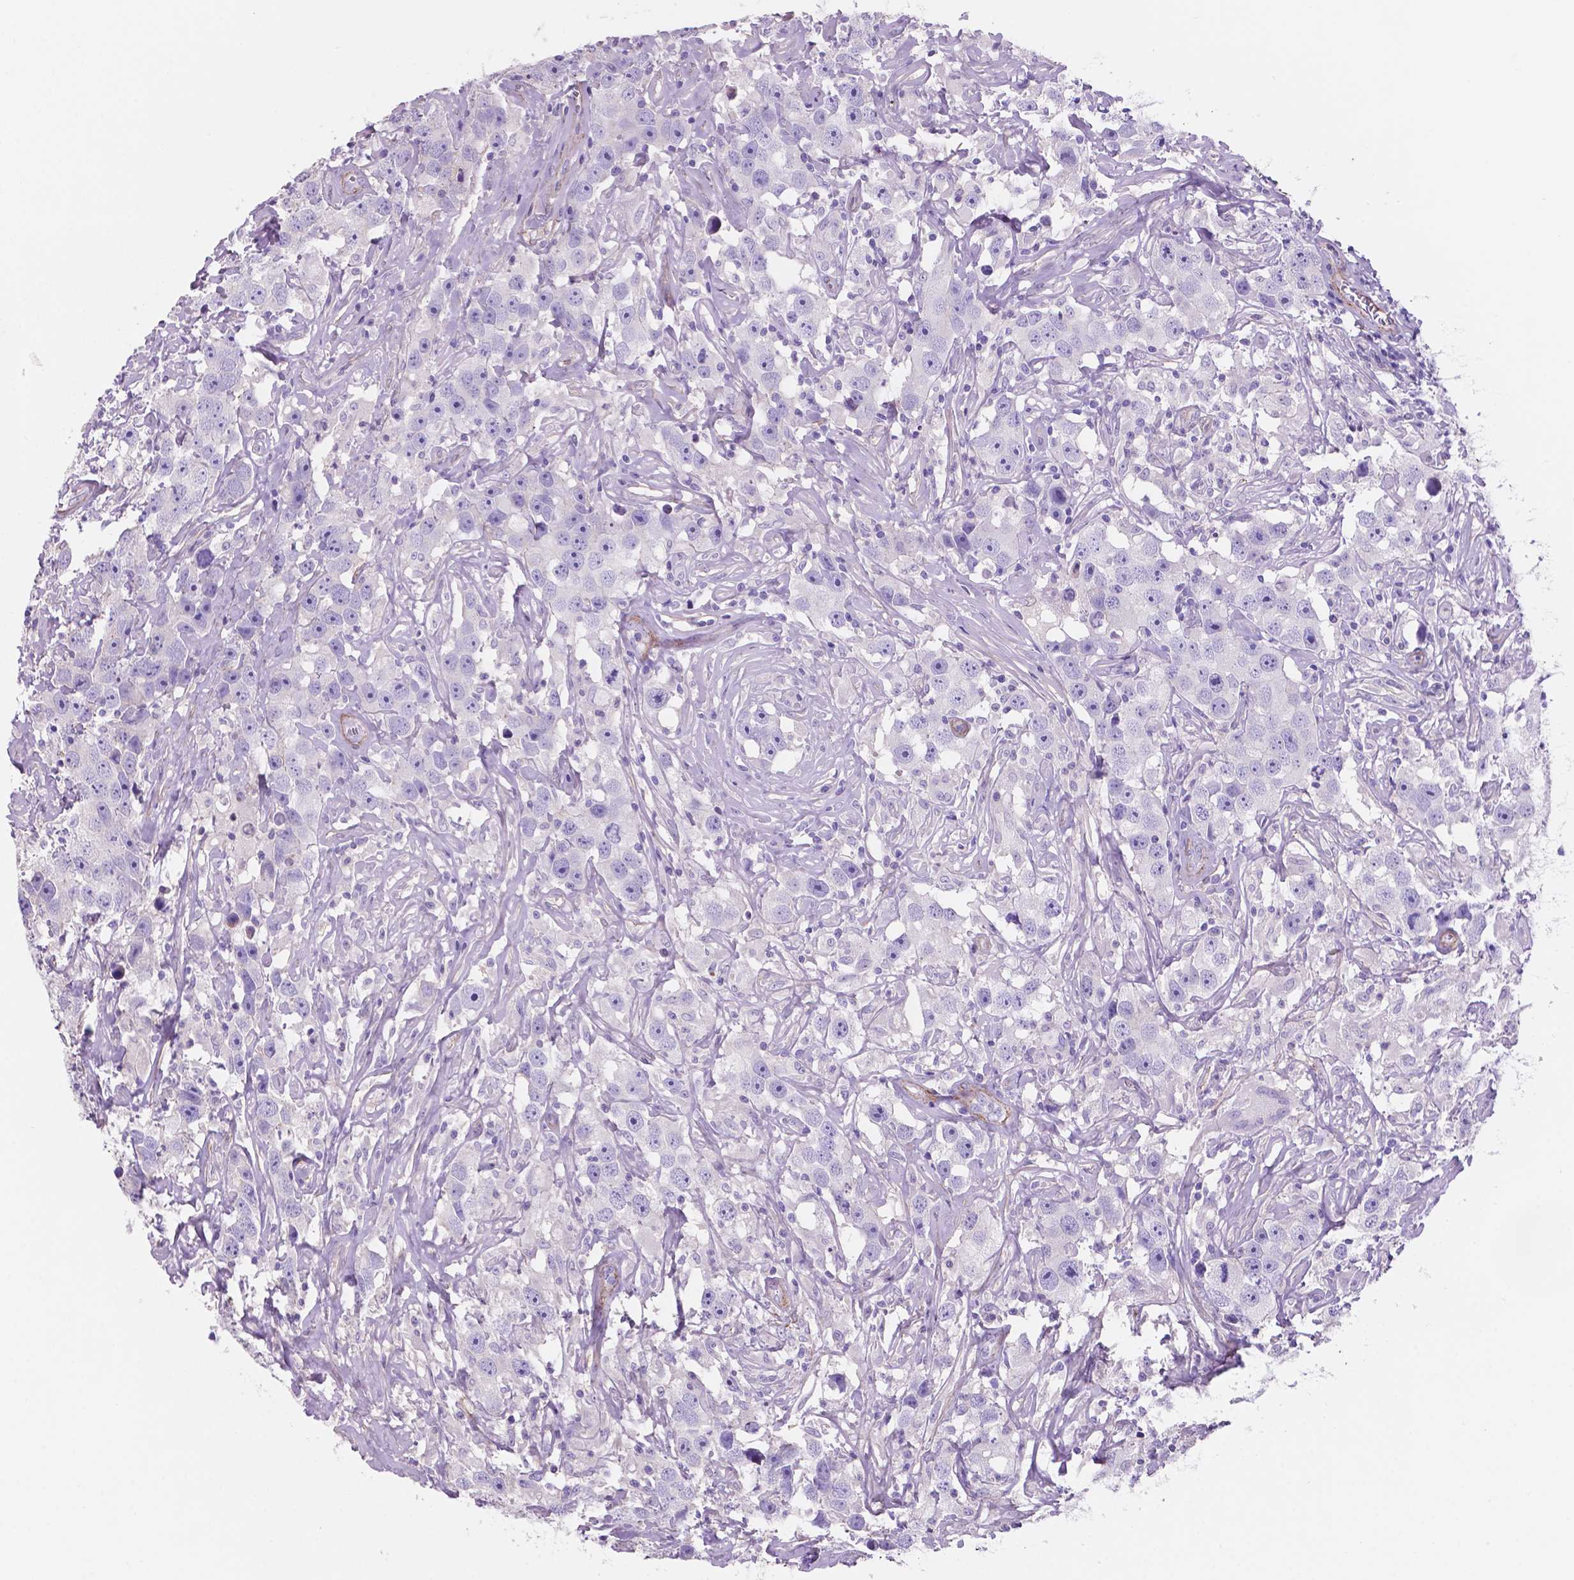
{"staining": {"intensity": "negative", "quantity": "none", "location": "none"}, "tissue": "testis cancer", "cell_type": "Tumor cells", "image_type": "cancer", "snomed": [{"axis": "morphology", "description": "Seminoma, NOS"}, {"axis": "topography", "description": "Testis"}], "caption": "Tumor cells show no significant staining in testis cancer. (DAB (3,3'-diaminobenzidine) immunohistochemistry visualized using brightfield microscopy, high magnification).", "gene": "TOR2A", "patient": {"sex": "male", "age": 49}}